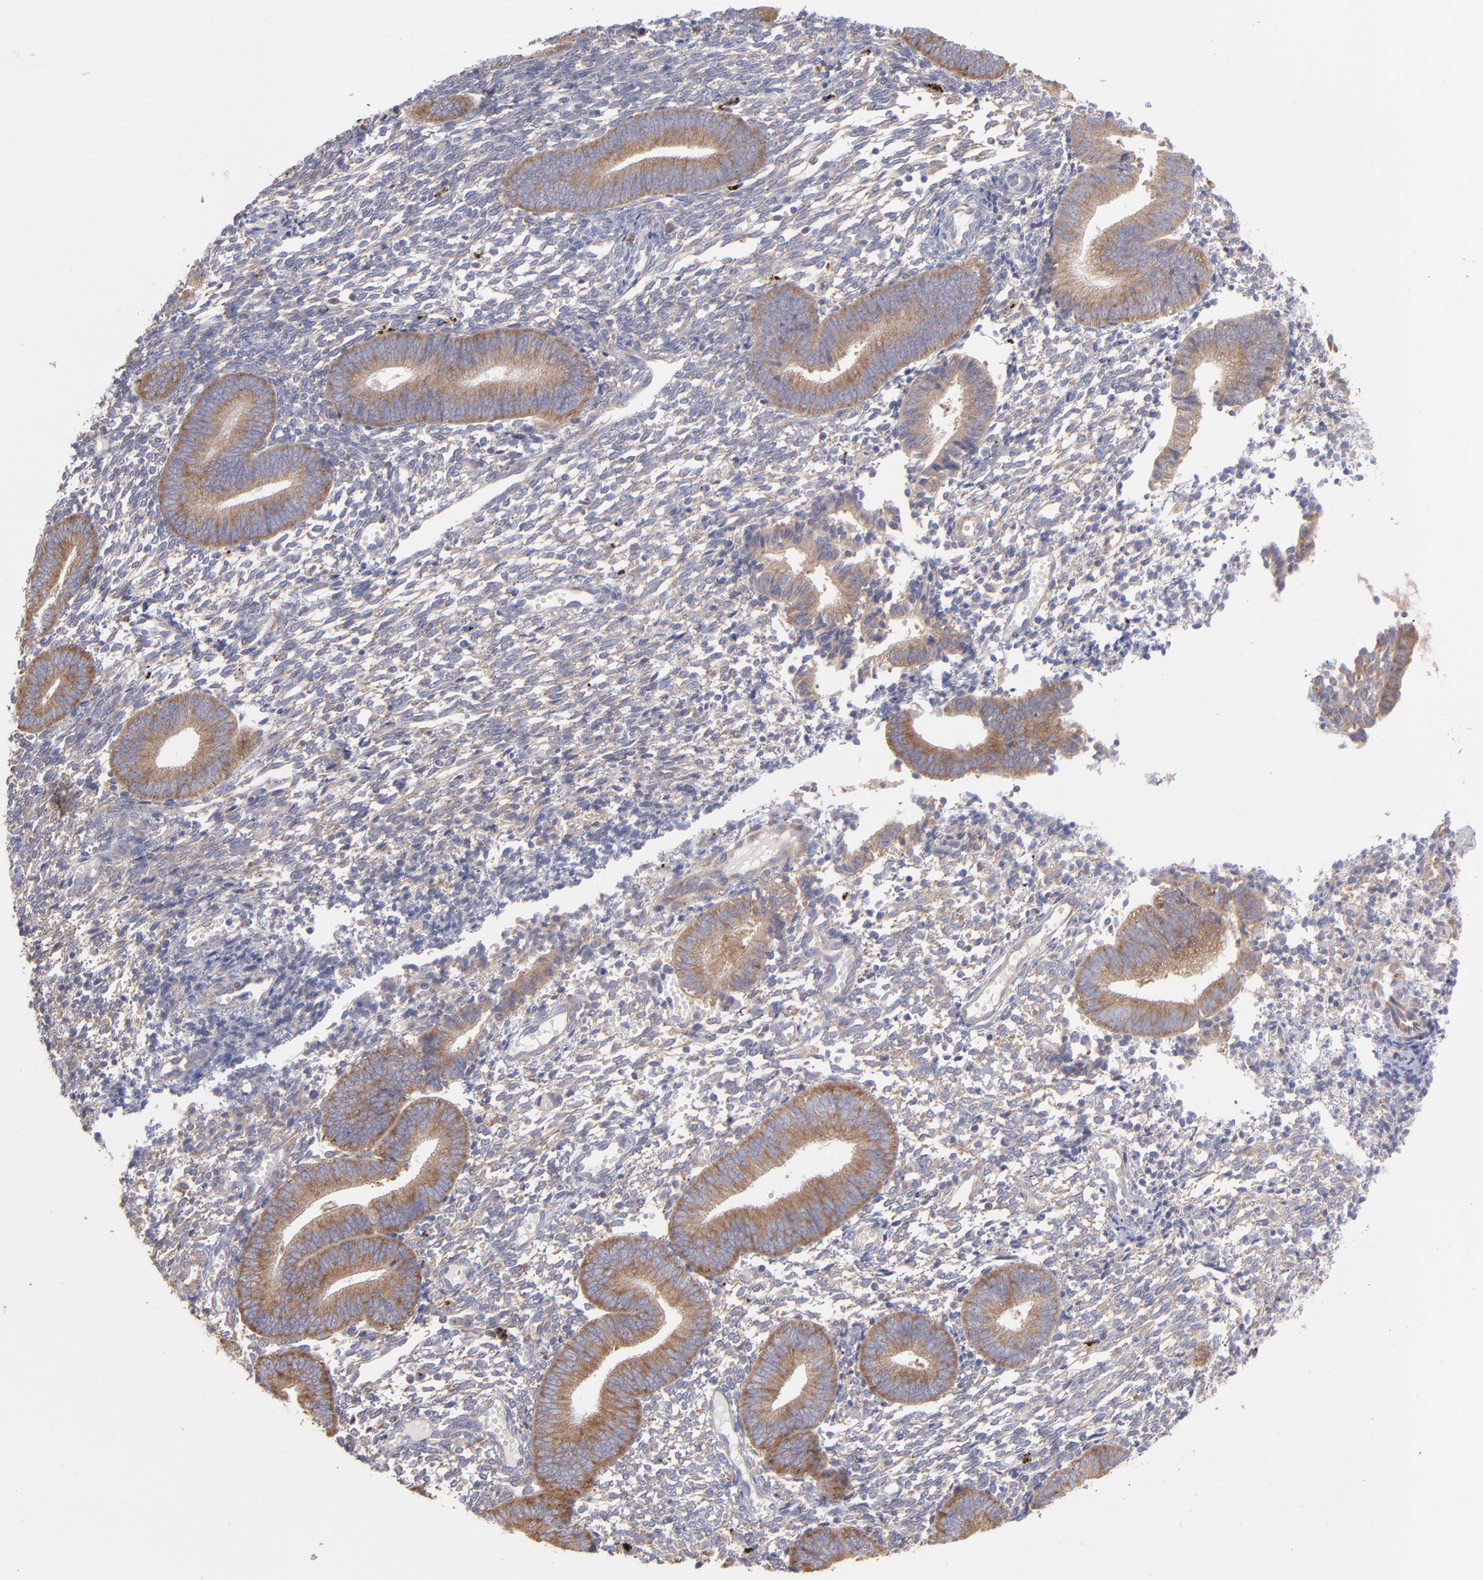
{"staining": {"intensity": "weak", "quantity": "<25%", "location": "cytoplasmic/membranous"}, "tissue": "endometrium", "cell_type": "Cells in endometrial stroma", "image_type": "normal", "snomed": [{"axis": "morphology", "description": "Normal tissue, NOS"}, {"axis": "topography", "description": "Uterus"}, {"axis": "topography", "description": "Endometrium"}], "caption": "High power microscopy histopathology image of an immunohistochemistry (IHC) histopathology image of benign endometrium, revealing no significant positivity in cells in endometrial stroma. (Immunohistochemistry (ihc), brightfield microscopy, high magnification).", "gene": "RPLP0", "patient": {"sex": "female", "age": 33}}